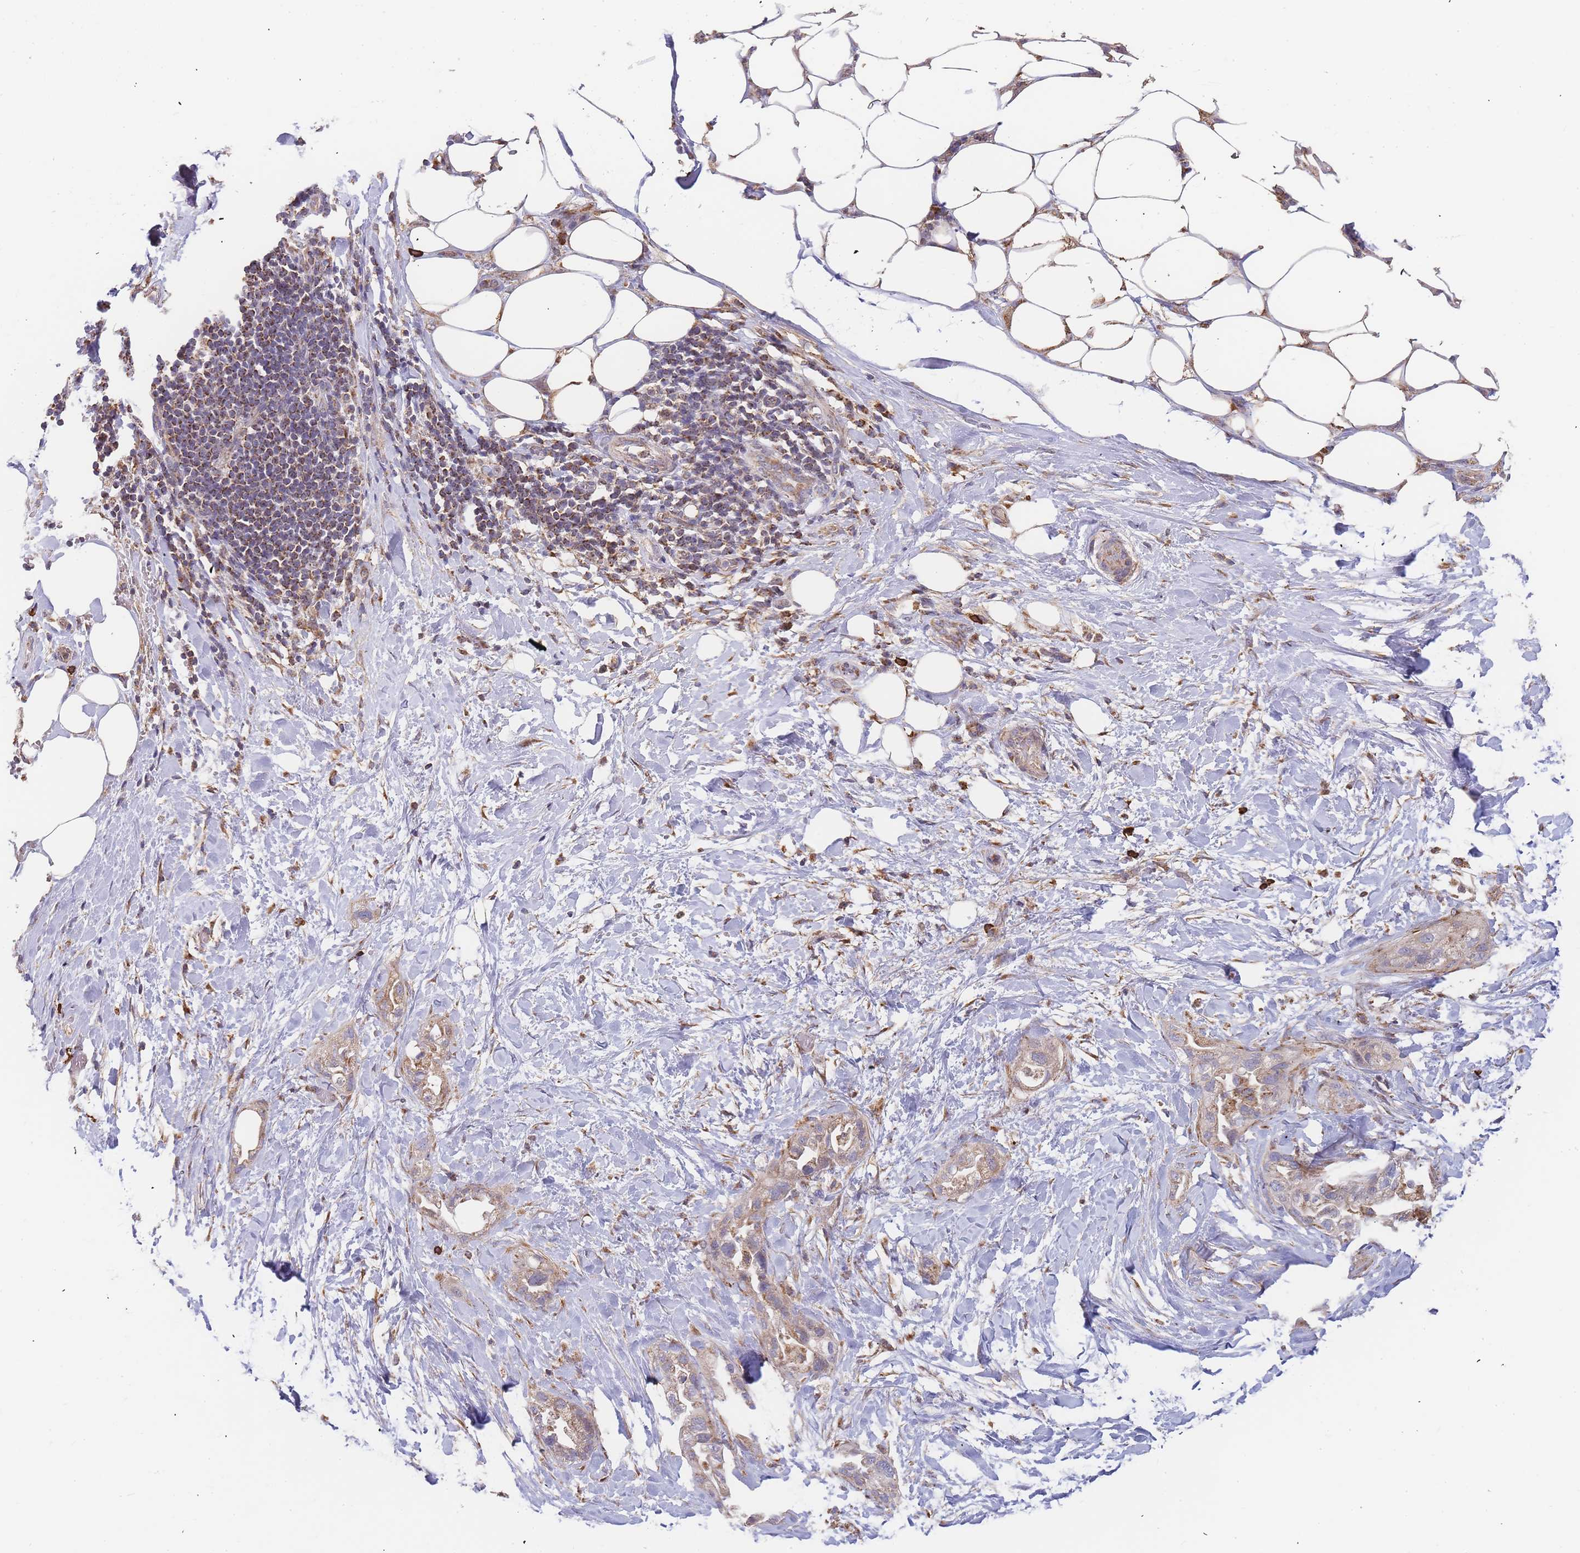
{"staining": {"intensity": "weak", "quantity": "25%-75%", "location": "cytoplasmic/membranous"}, "tissue": "pancreatic cancer", "cell_type": "Tumor cells", "image_type": "cancer", "snomed": [{"axis": "morphology", "description": "Adenocarcinoma, NOS"}, {"axis": "topography", "description": "Pancreas"}], "caption": "Approximately 25%-75% of tumor cells in human pancreatic cancer (adenocarcinoma) exhibit weak cytoplasmic/membranous protein expression as visualized by brown immunohistochemical staining.", "gene": "ADCY9", "patient": {"sex": "male", "age": 44}}